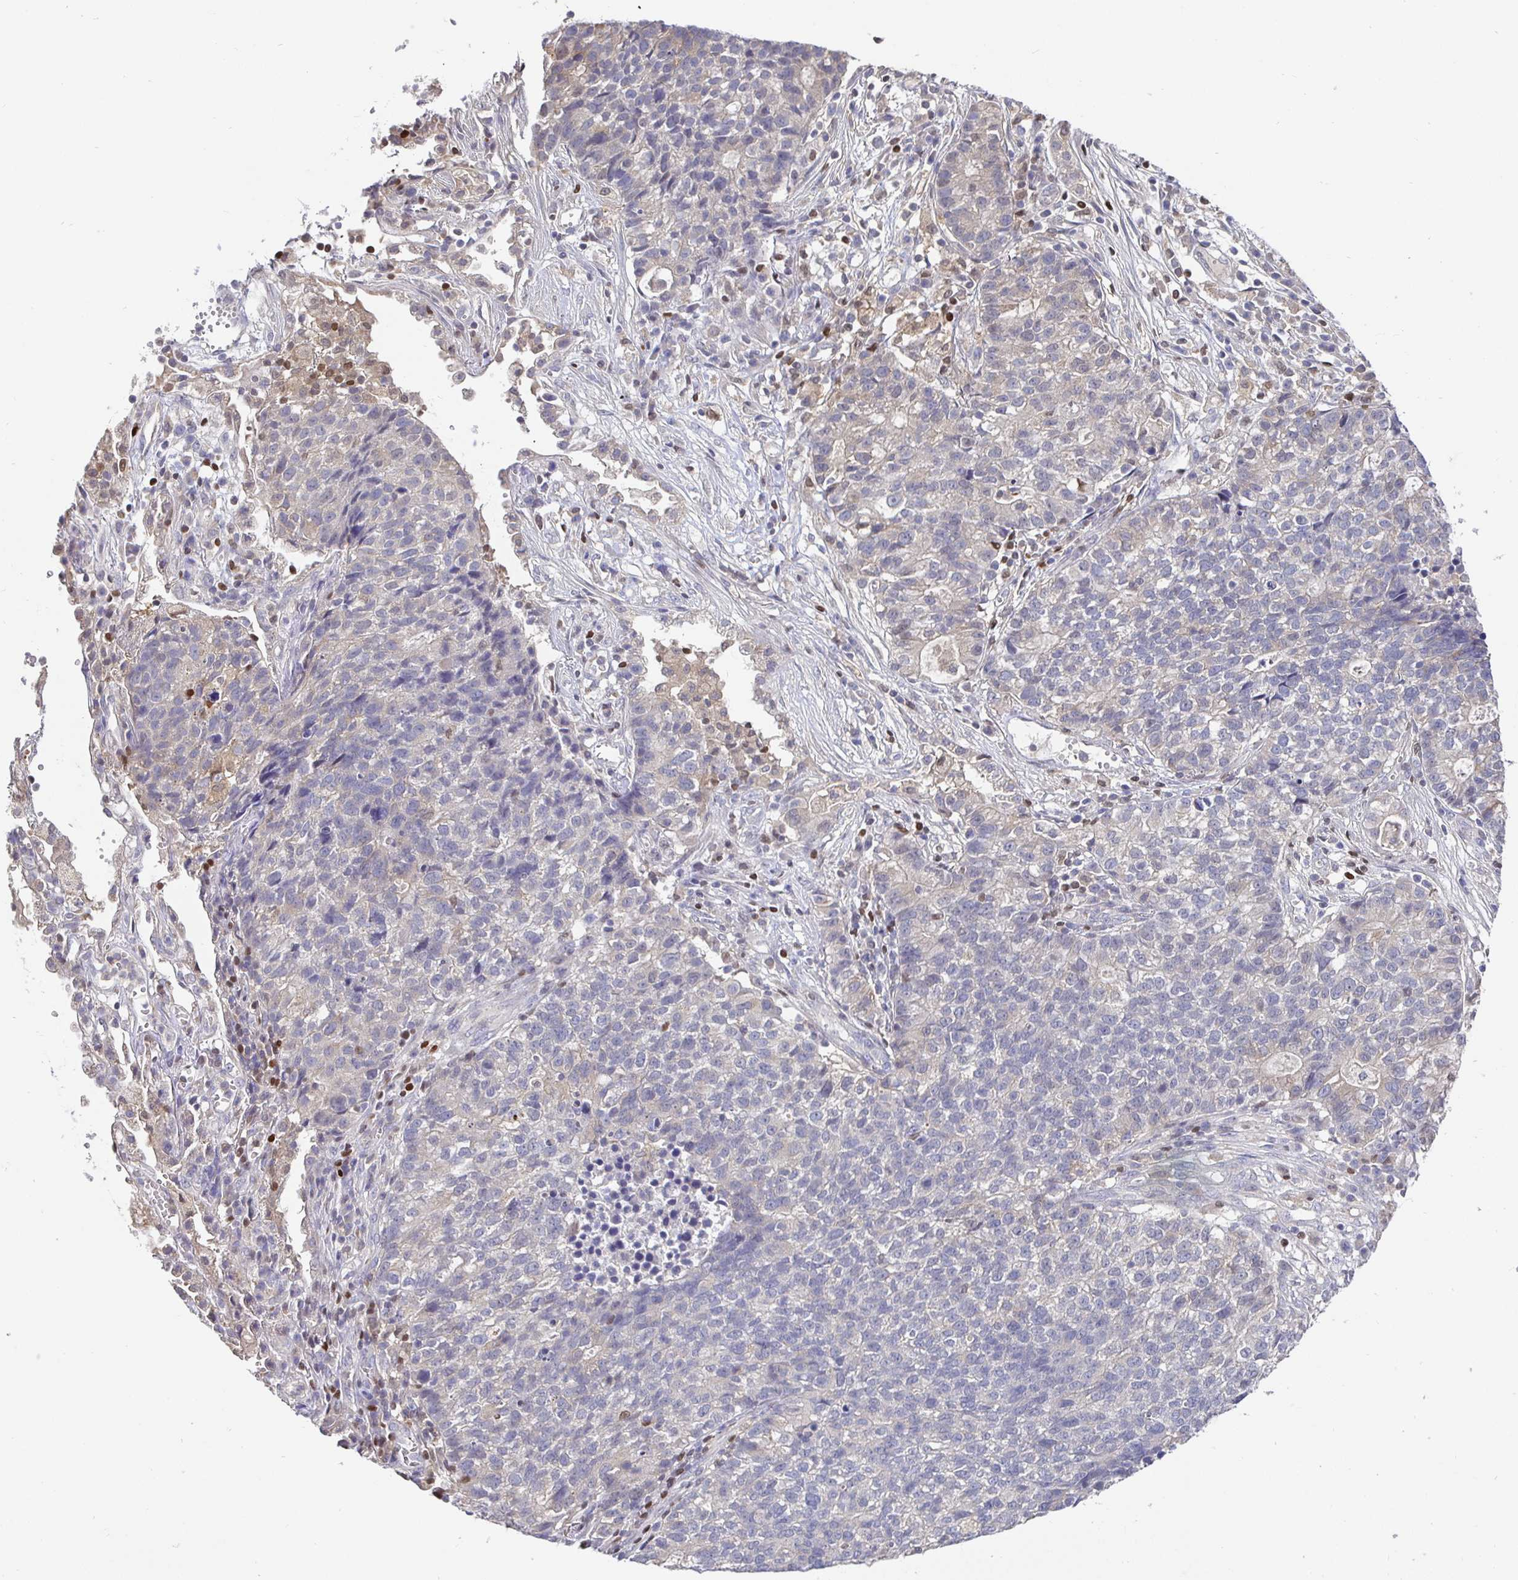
{"staining": {"intensity": "negative", "quantity": "none", "location": "none"}, "tissue": "lung cancer", "cell_type": "Tumor cells", "image_type": "cancer", "snomed": [{"axis": "morphology", "description": "Adenocarcinoma, NOS"}, {"axis": "topography", "description": "Lung"}], "caption": "Immunohistochemistry (IHC) of lung adenocarcinoma displays no staining in tumor cells. Nuclei are stained in blue.", "gene": "SATB1", "patient": {"sex": "male", "age": 57}}